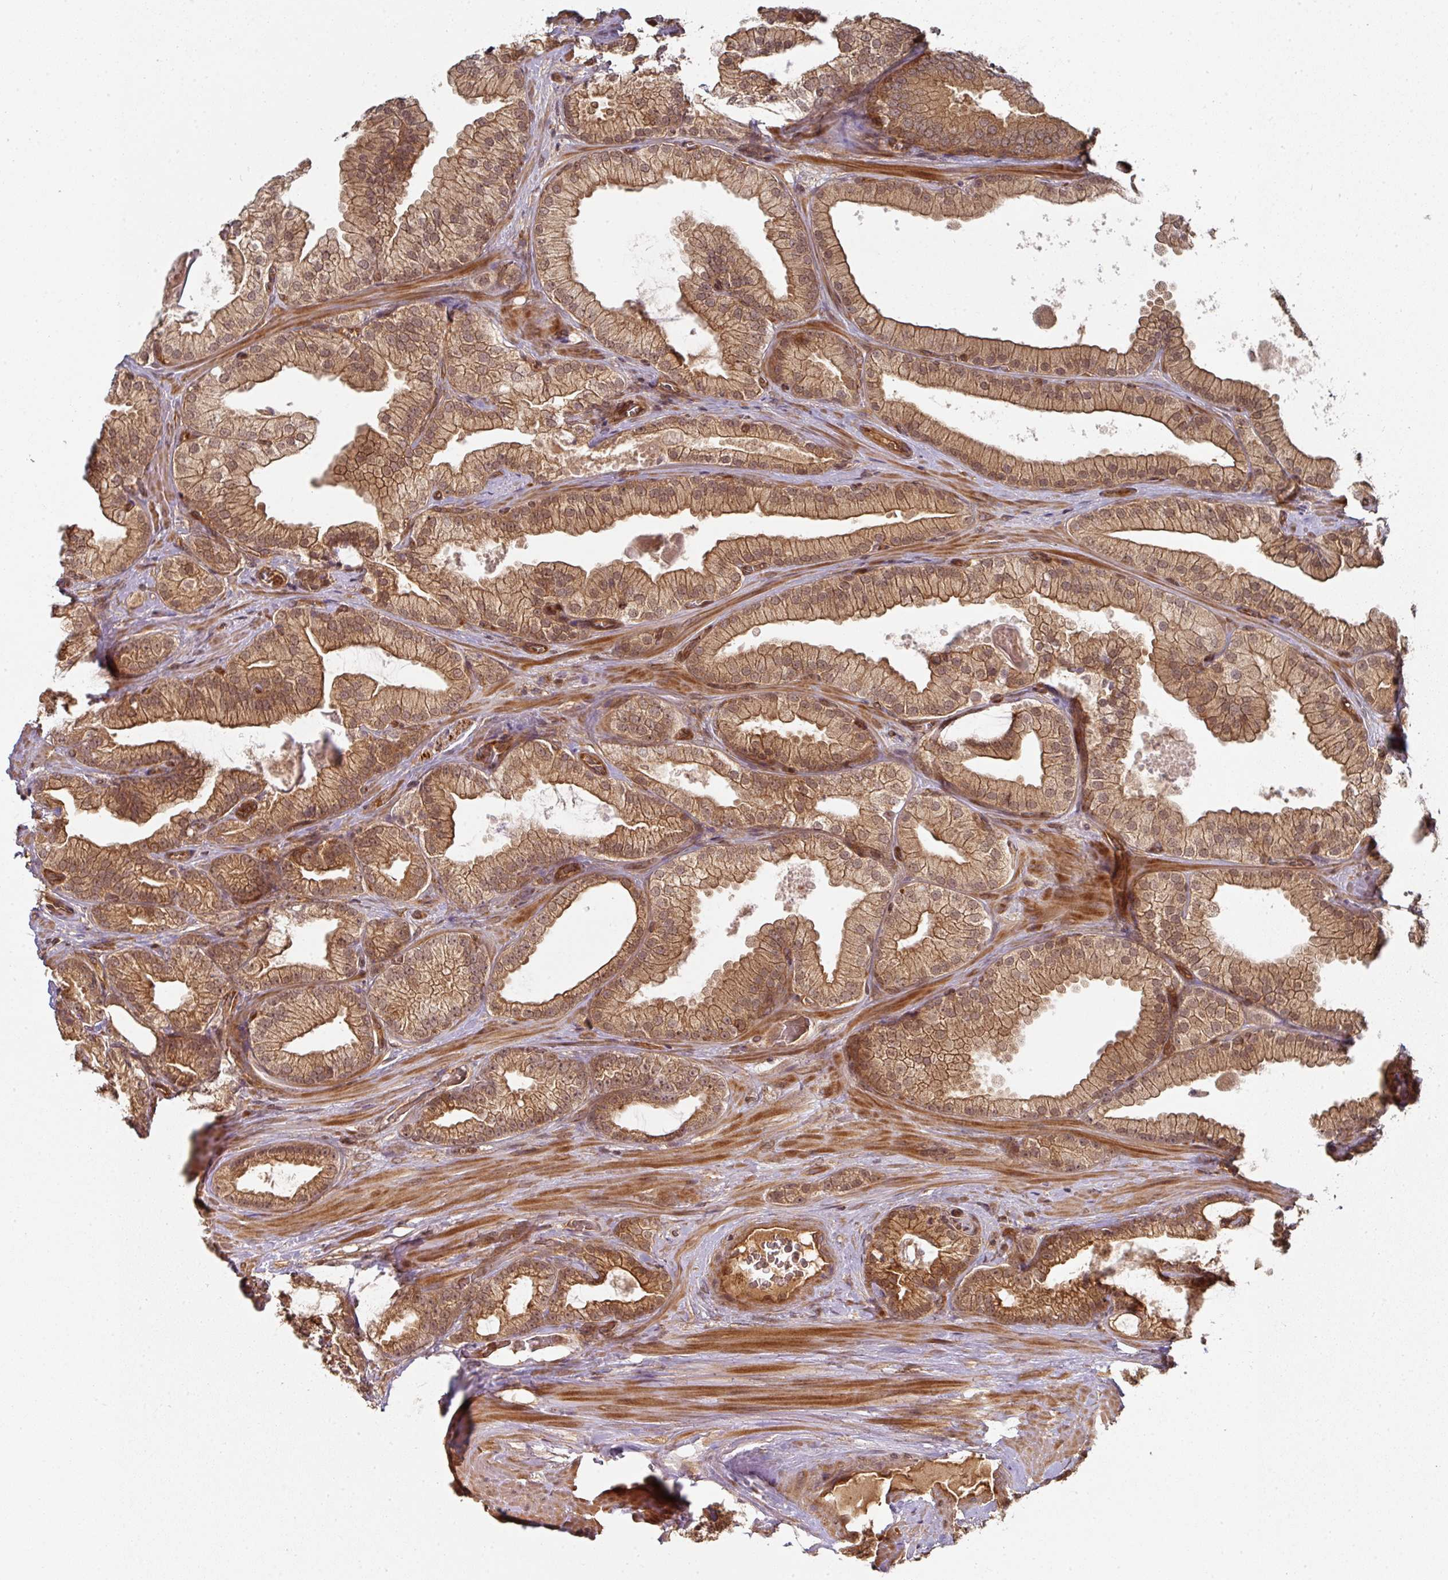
{"staining": {"intensity": "moderate", "quantity": ">75%", "location": "cytoplasmic/membranous,nuclear"}, "tissue": "prostate cancer", "cell_type": "Tumor cells", "image_type": "cancer", "snomed": [{"axis": "morphology", "description": "Adenocarcinoma, High grade"}, {"axis": "topography", "description": "Prostate"}], "caption": "A brown stain labels moderate cytoplasmic/membranous and nuclear expression of a protein in prostate cancer tumor cells. The staining was performed using DAB (3,3'-diaminobenzidine) to visualize the protein expression in brown, while the nuclei were stained in blue with hematoxylin (Magnification: 20x).", "gene": "EIF4EBP2", "patient": {"sex": "male", "age": 68}}